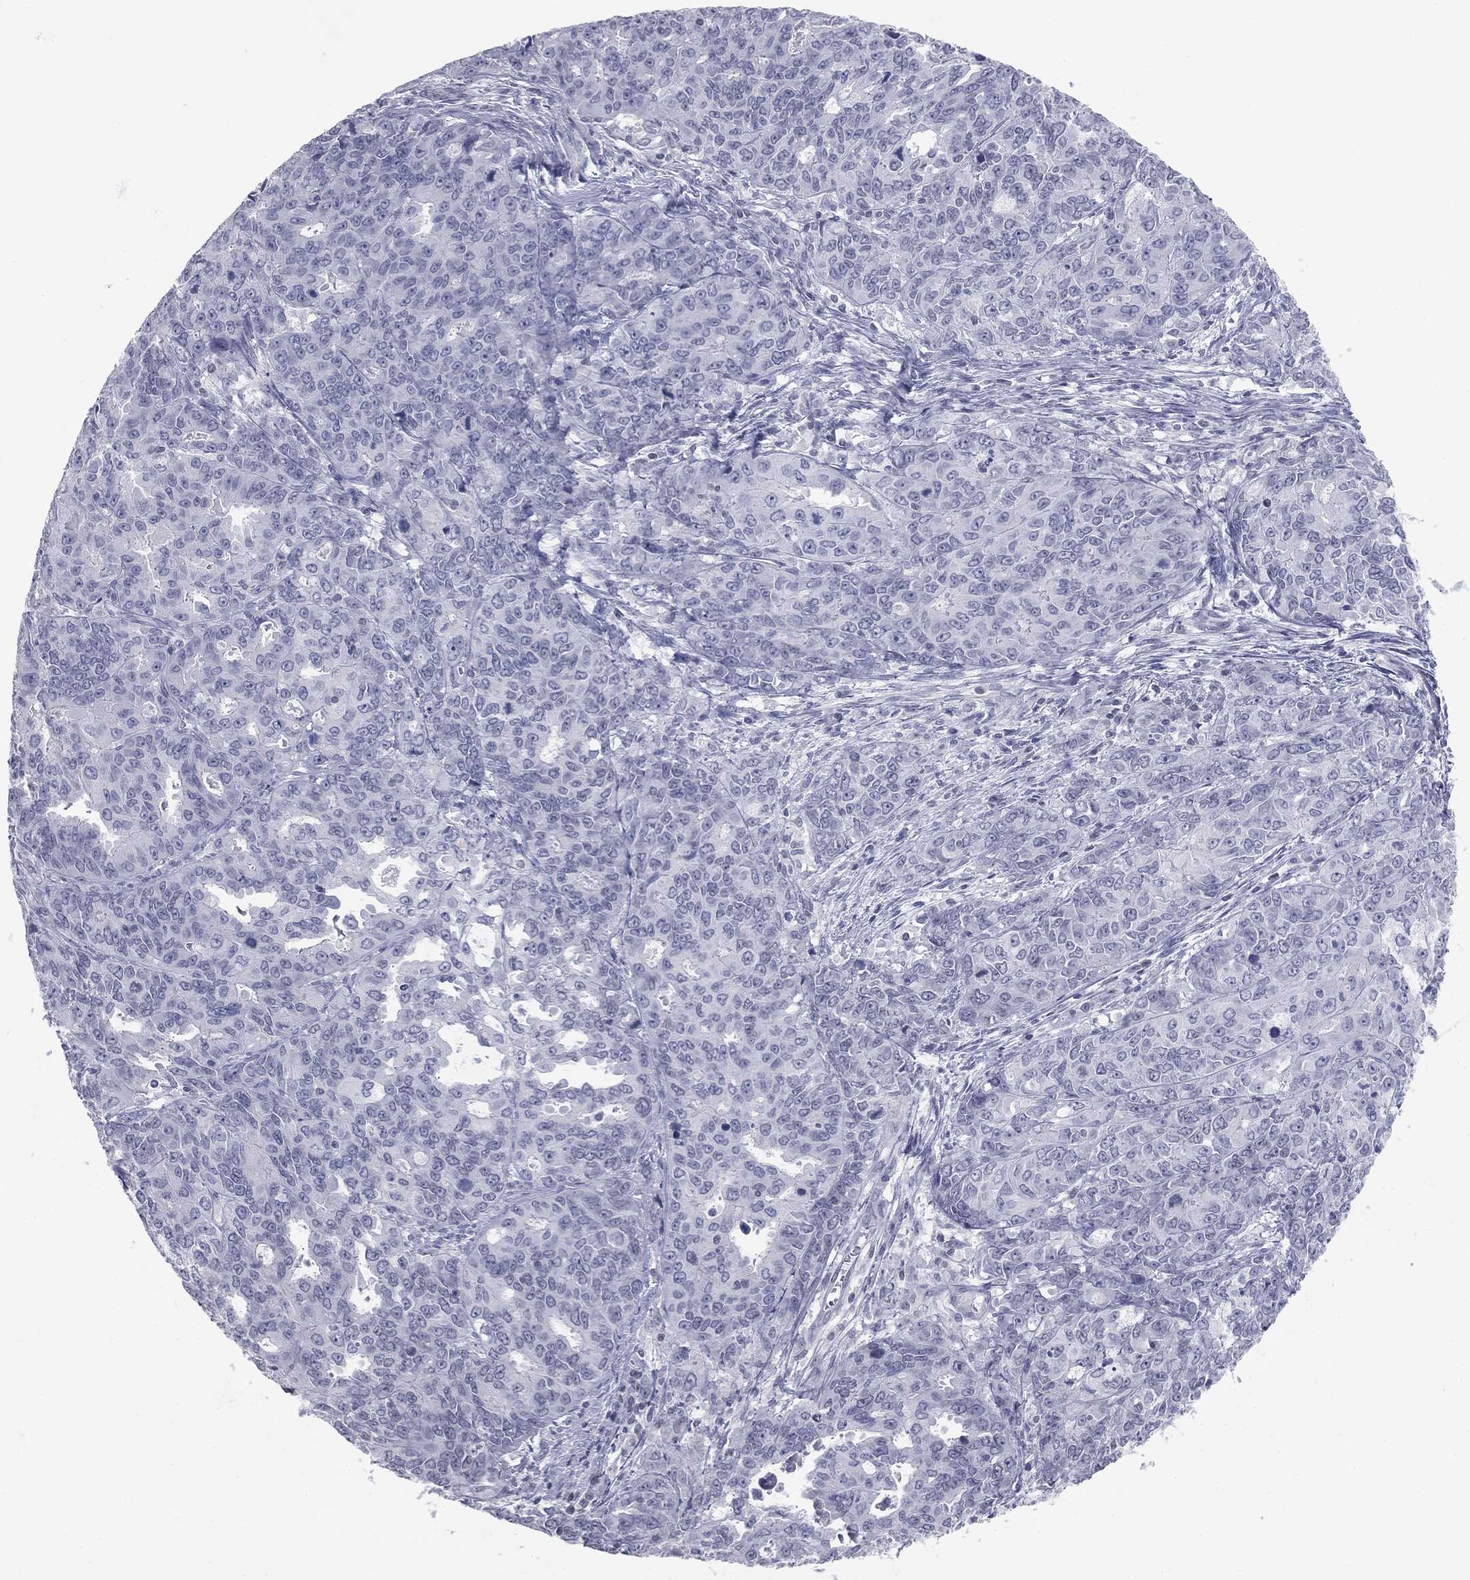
{"staining": {"intensity": "negative", "quantity": "none", "location": "none"}, "tissue": "endometrial cancer", "cell_type": "Tumor cells", "image_type": "cancer", "snomed": [{"axis": "morphology", "description": "Adenocarcinoma, NOS"}, {"axis": "topography", "description": "Uterus"}], "caption": "The histopathology image displays no staining of tumor cells in adenocarcinoma (endometrial). The staining is performed using DAB brown chromogen with nuclei counter-stained in using hematoxylin.", "gene": "ALDOB", "patient": {"sex": "female", "age": 79}}